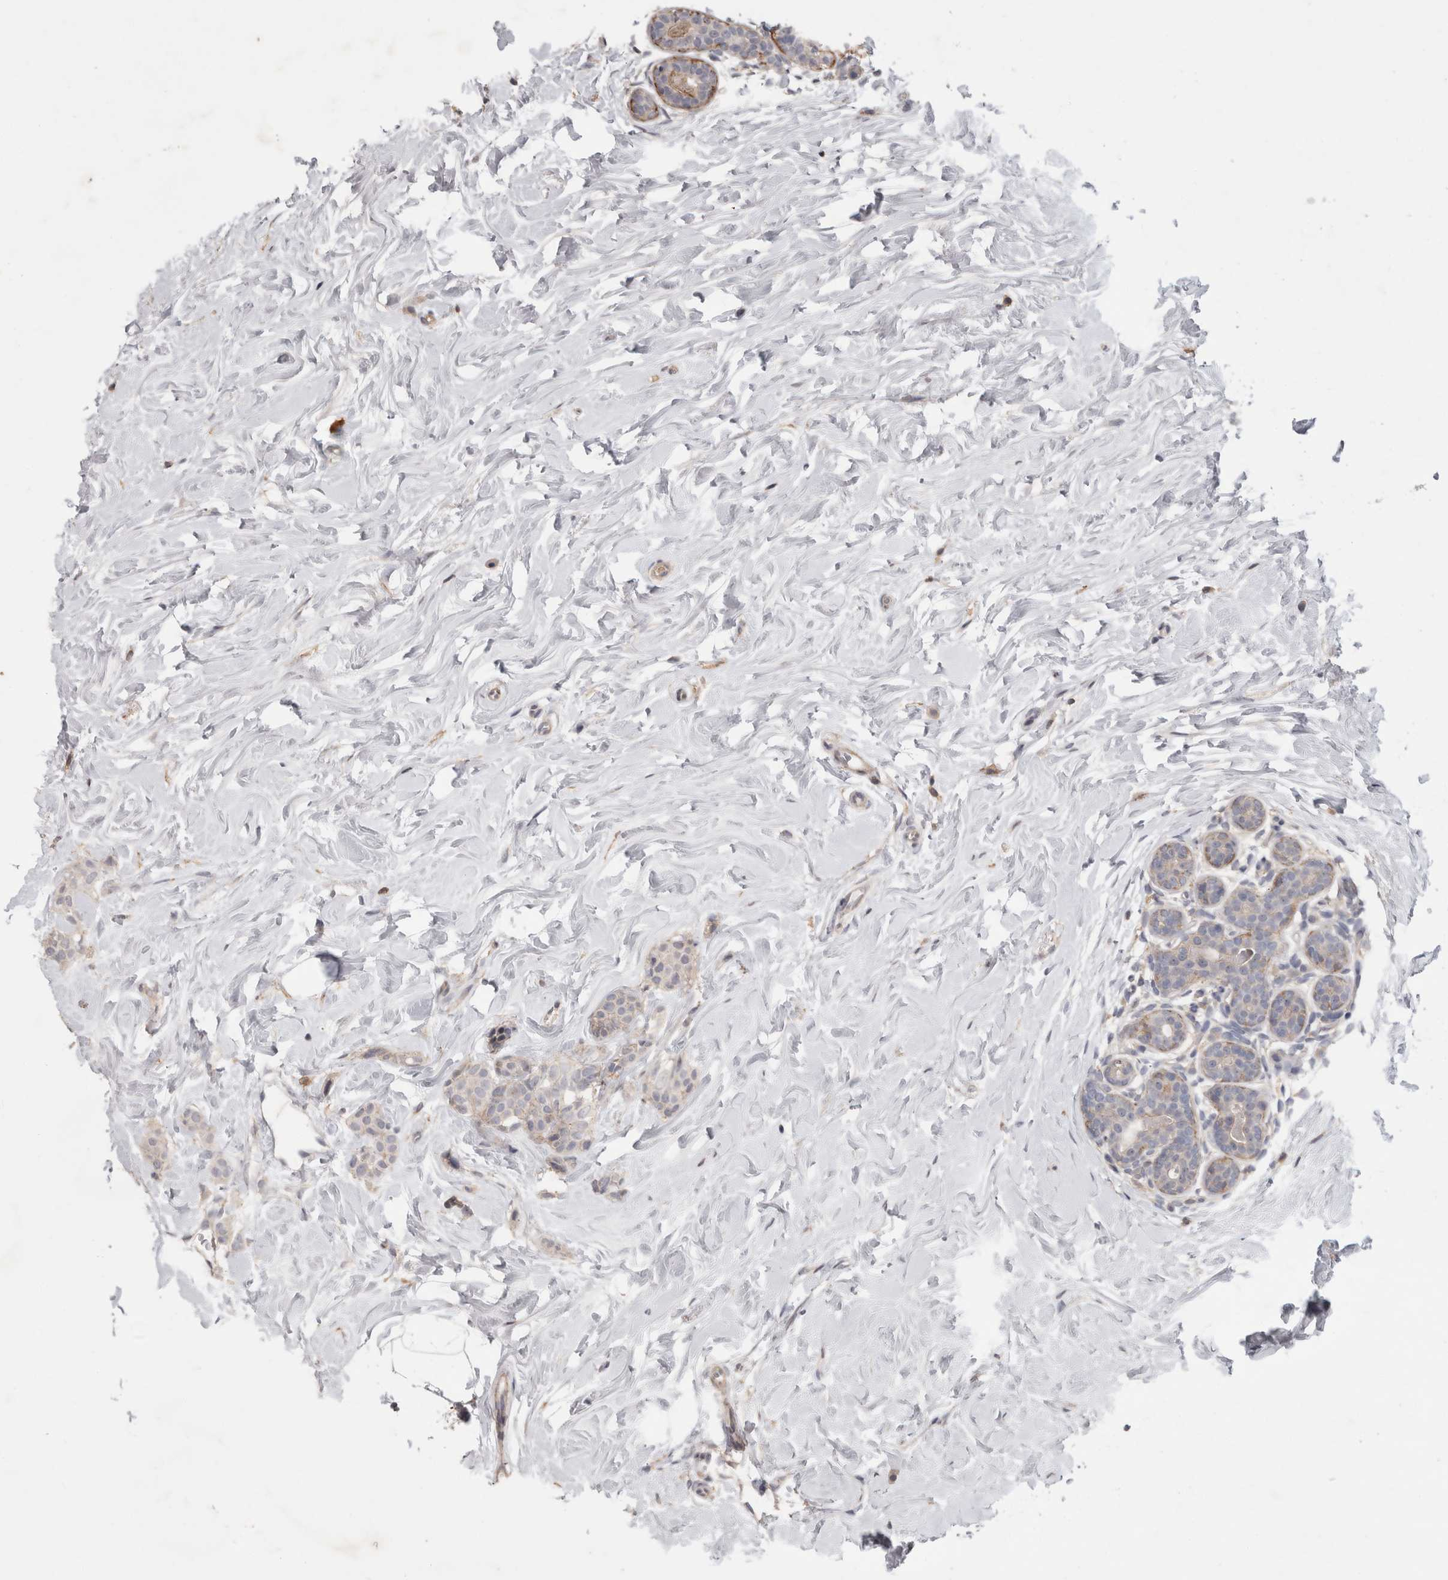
{"staining": {"intensity": "negative", "quantity": "none", "location": "none"}, "tissue": "breast cancer", "cell_type": "Tumor cells", "image_type": "cancer", "snomed": [{"axis": "morphology", "description": "Lobular carcinoma, in situ"}, {"axis": "morphology", "description": "Lobular carcinoma"}, {"axis": "topography", "description": "Breast"}], "caption": "Immunohistochemistry of breast cancer (lobular carcinoma in situ) exhibits no expression in tumor cells. (DAB (3,3'-diaminobenzidine) immunohistochemistry, high magnification).", "gene": "SPATA48", "patient": {"sex": "female", "age": 41}}